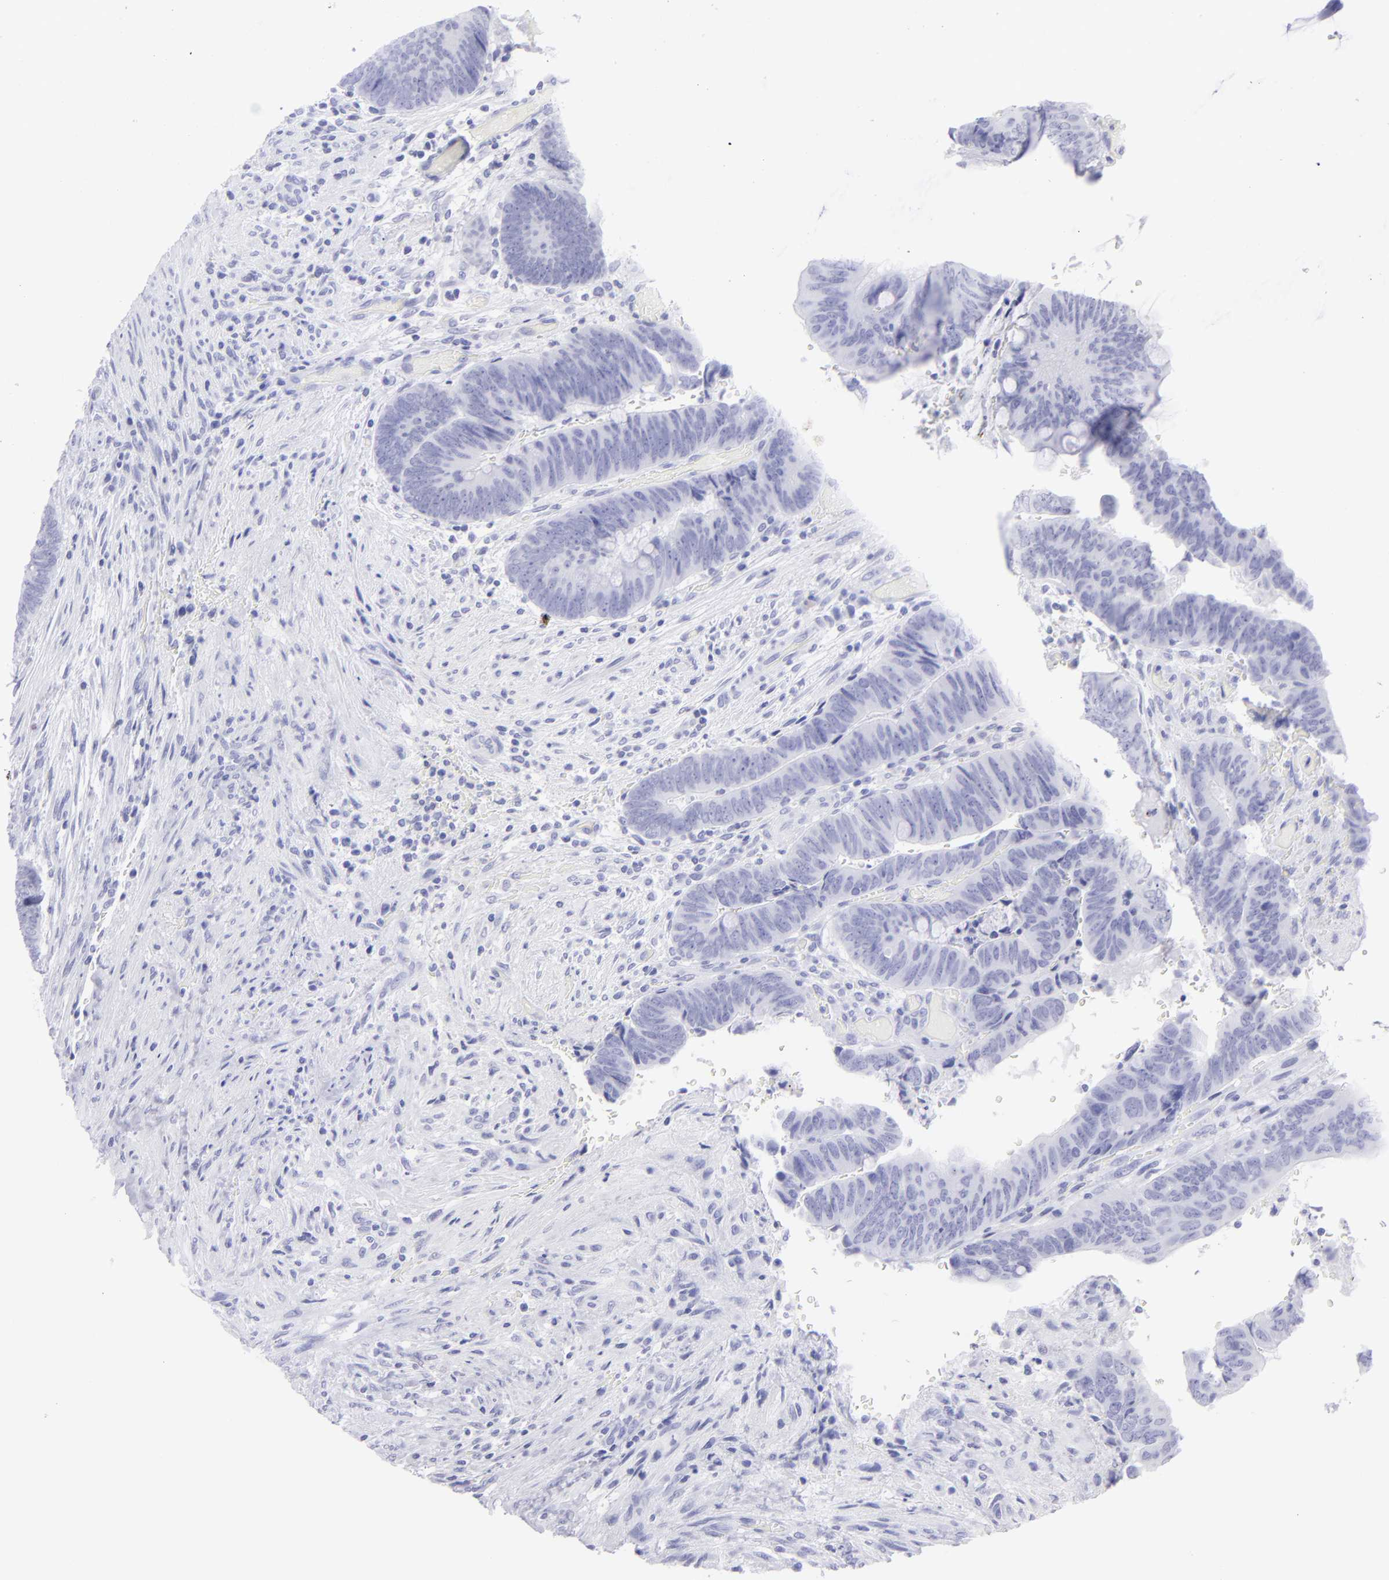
{"staining": {"intensity": "negative", "quantity": "none", "location": "none"}, "tissue": "colorectal cancer", "cell_type": "Tumor cells", "image_type": "cancer", "snomed": [{"axis": "morphology", "description": "Normal tissue, NOS"}, {"axis": "morphology", "description": "Adenocarcinoma, NOS"}, {"axis": "topography", "description": "Rectum"}], "caption": "A histopathology image of human colorectal adenocarcinoma is negative for staining in tumor cells.", "gene": "SLC1A3", "patient": {"sex": "male", "age": 92}}